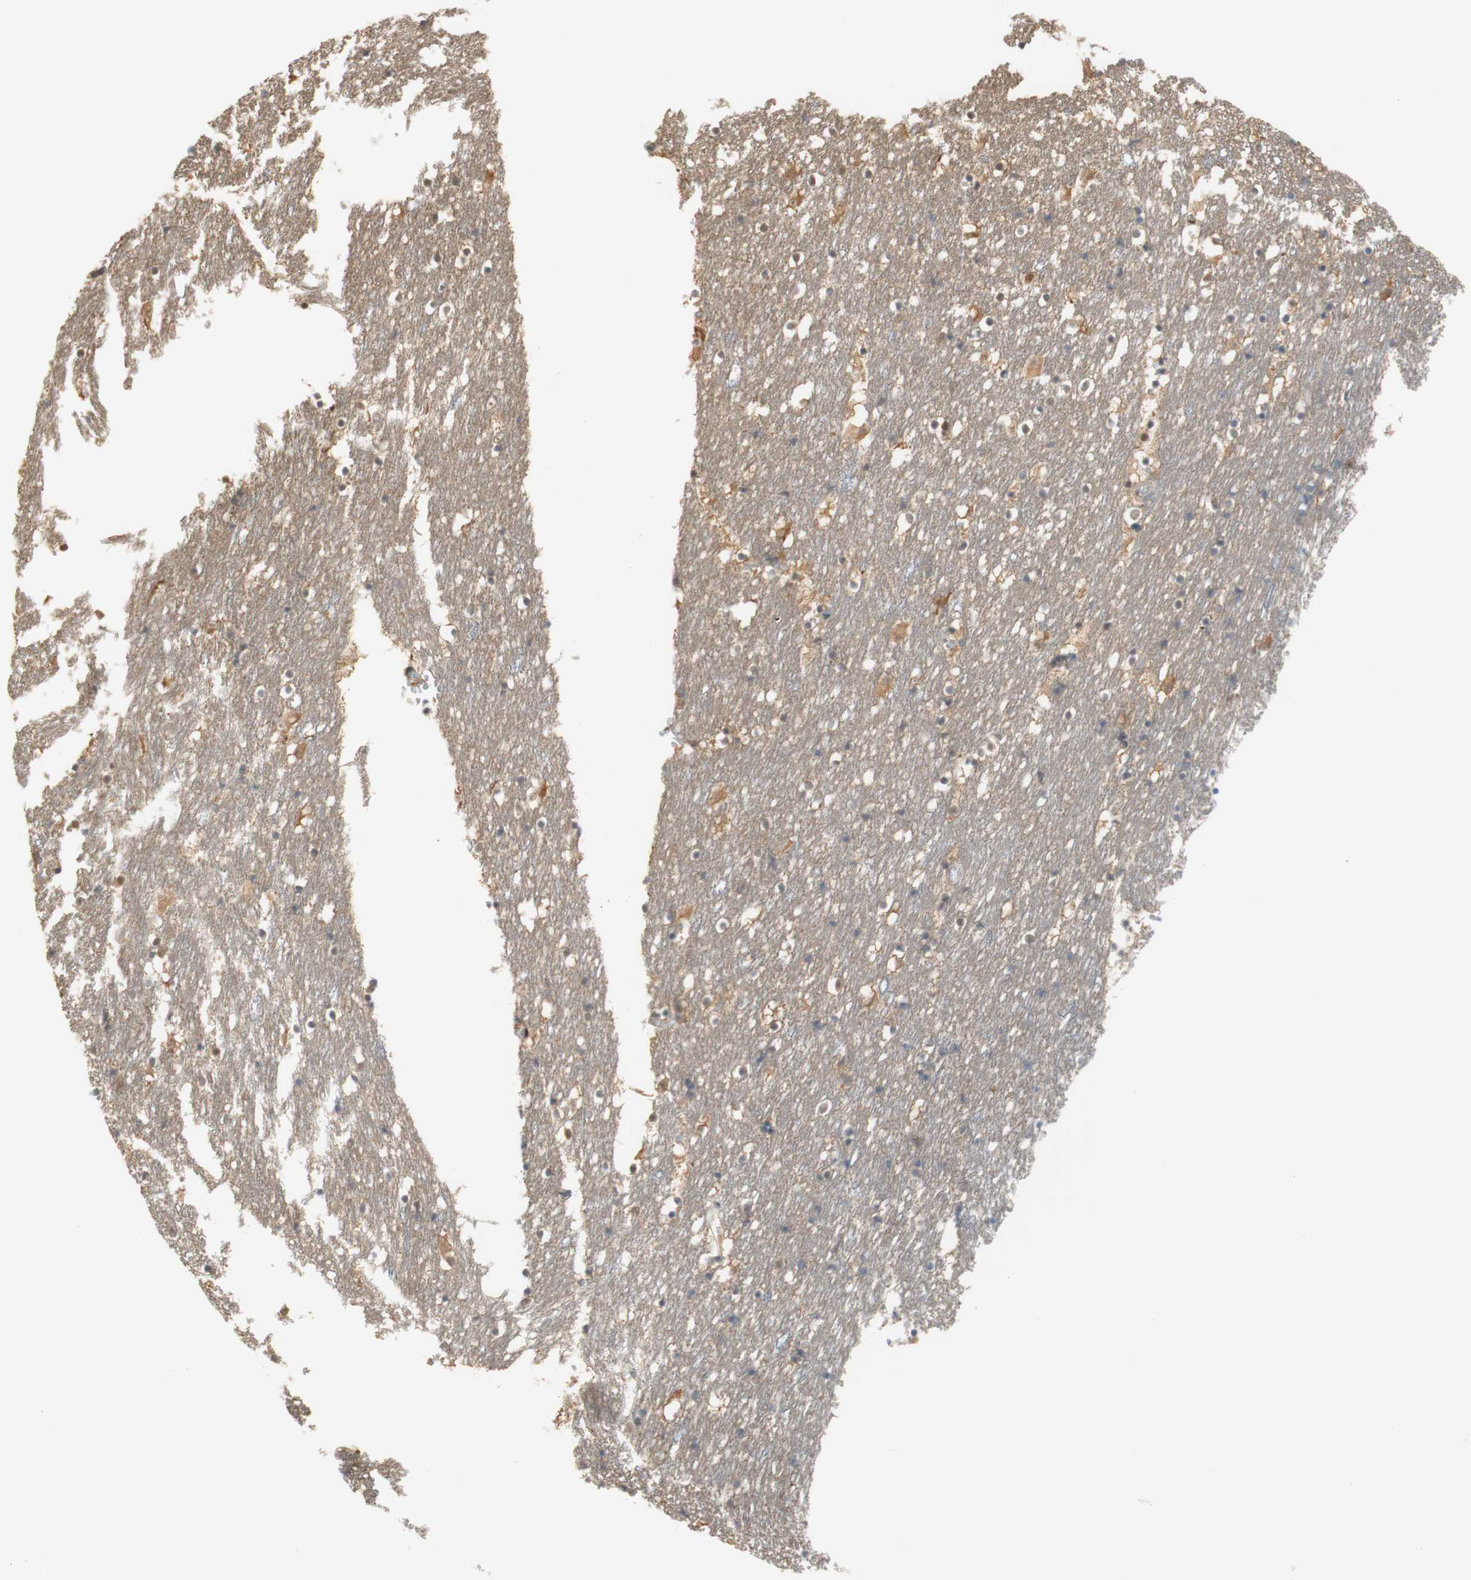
{"staining": {"intensity": "weak", "quantity": "25%-75%", "location": "cytoplasmic/membranous,nuclear"}, "tissue": "caudate", "cell_type": "Glial cells", "image_type": "normal", "snomed": [{"axis": "morphology", "description": "Normal tissue, NOS"}, {"axis": "topography", "description": "Lateral ventricle wall"}], "caption": "The image reveals a brown stain indicating the presence of a protein in the cytoplasmic/membranous,nuclear of glial cells in caudate.", "gene": "NAP1L4", "patient": {"sex": "male", "age": 45}}